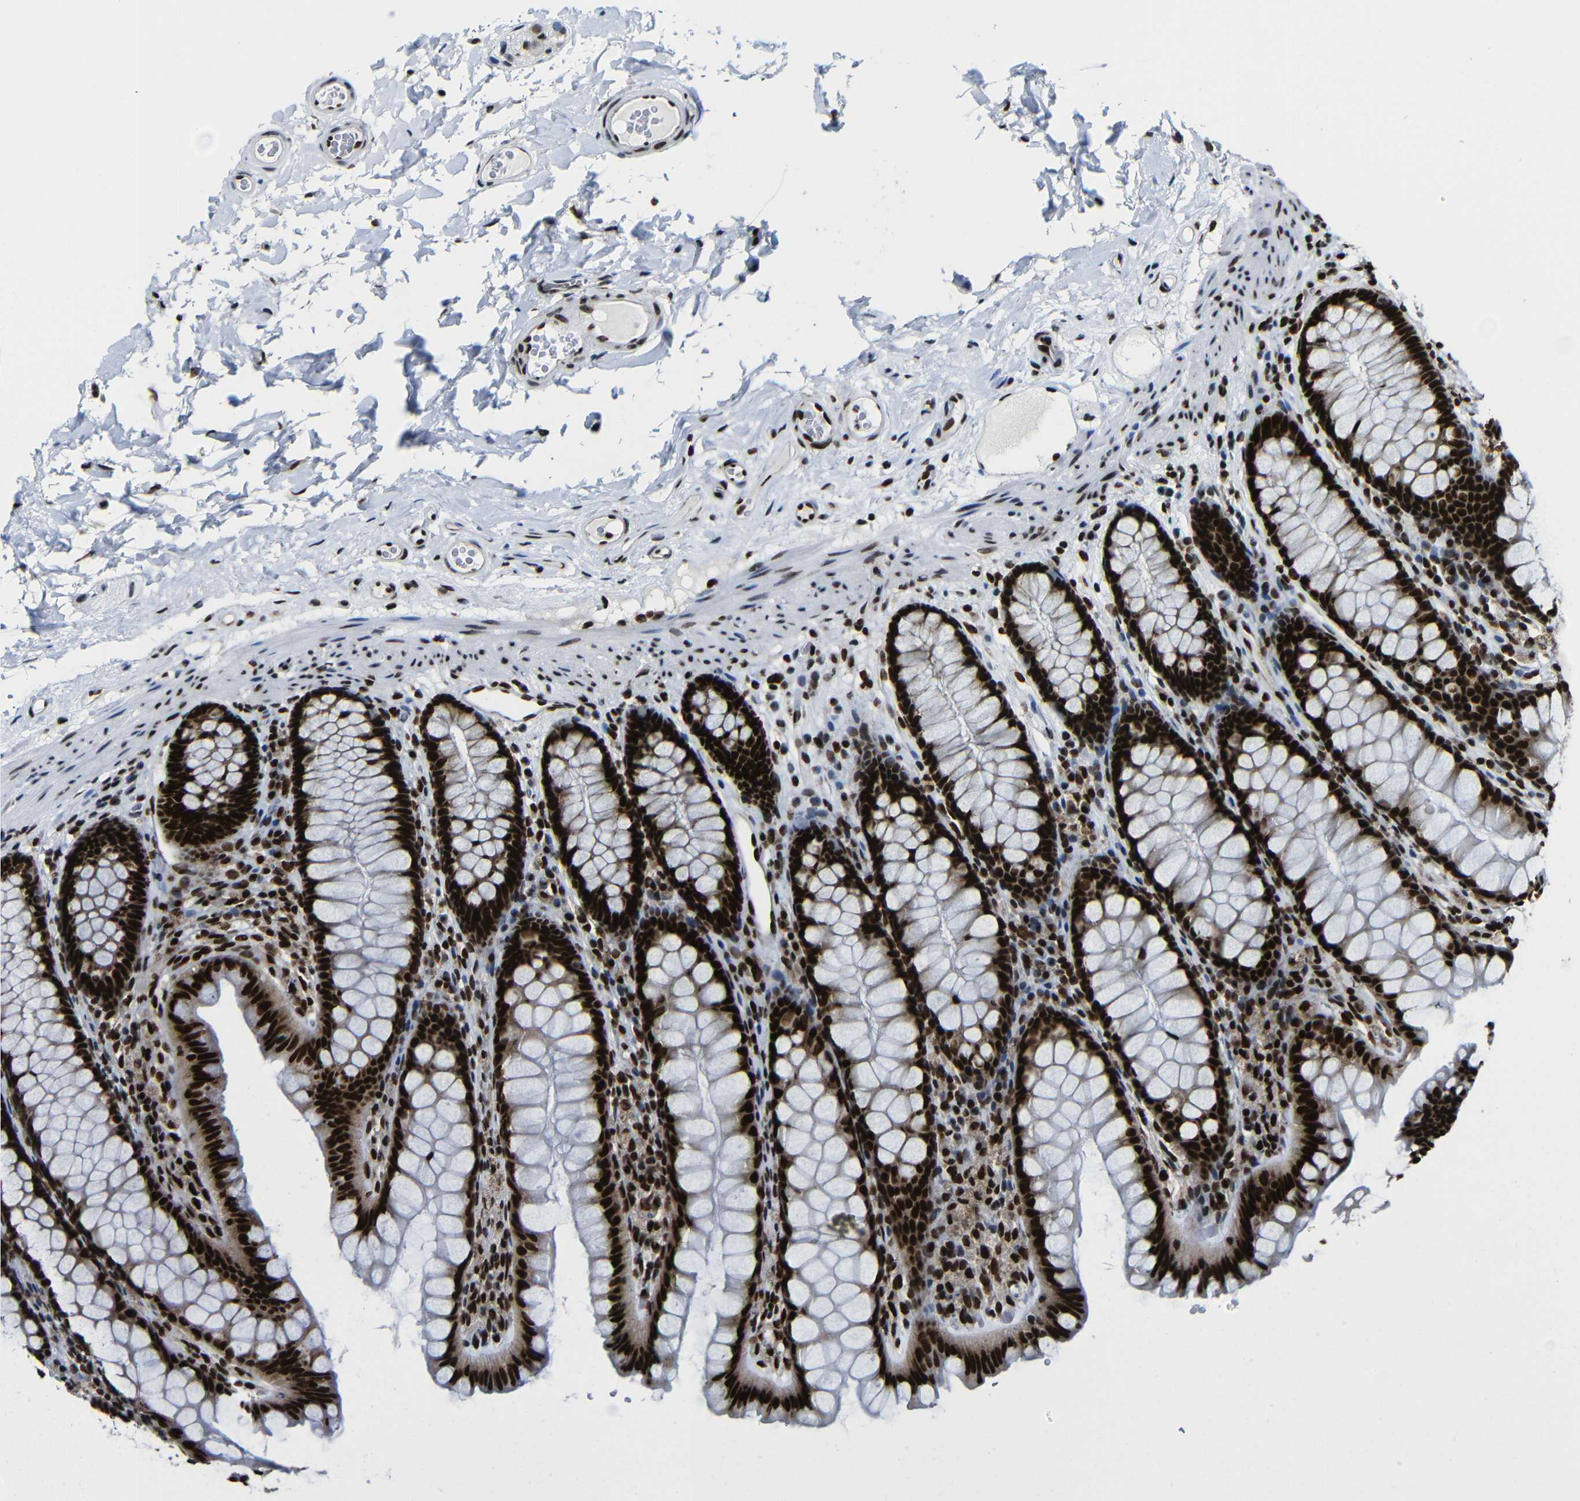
{"staining": {"intensity": "strong", "quantity": ">75%", "location": "nuclear"}, "tissue": "colon", "cell_type": "Endothelial cells", "image_type": "normal", "snomed": [{"axis": "morphology", "description": "Normal tissue, NOS"}, {"axis": "topography", "description": "Colon"}], "caption": "Protein expression analysis of benign colon displays strong nuclear positivity in about >75% of endothelial cells.", "gene": "PTBP1", "patient": {"sex": "female", "age": 55}}